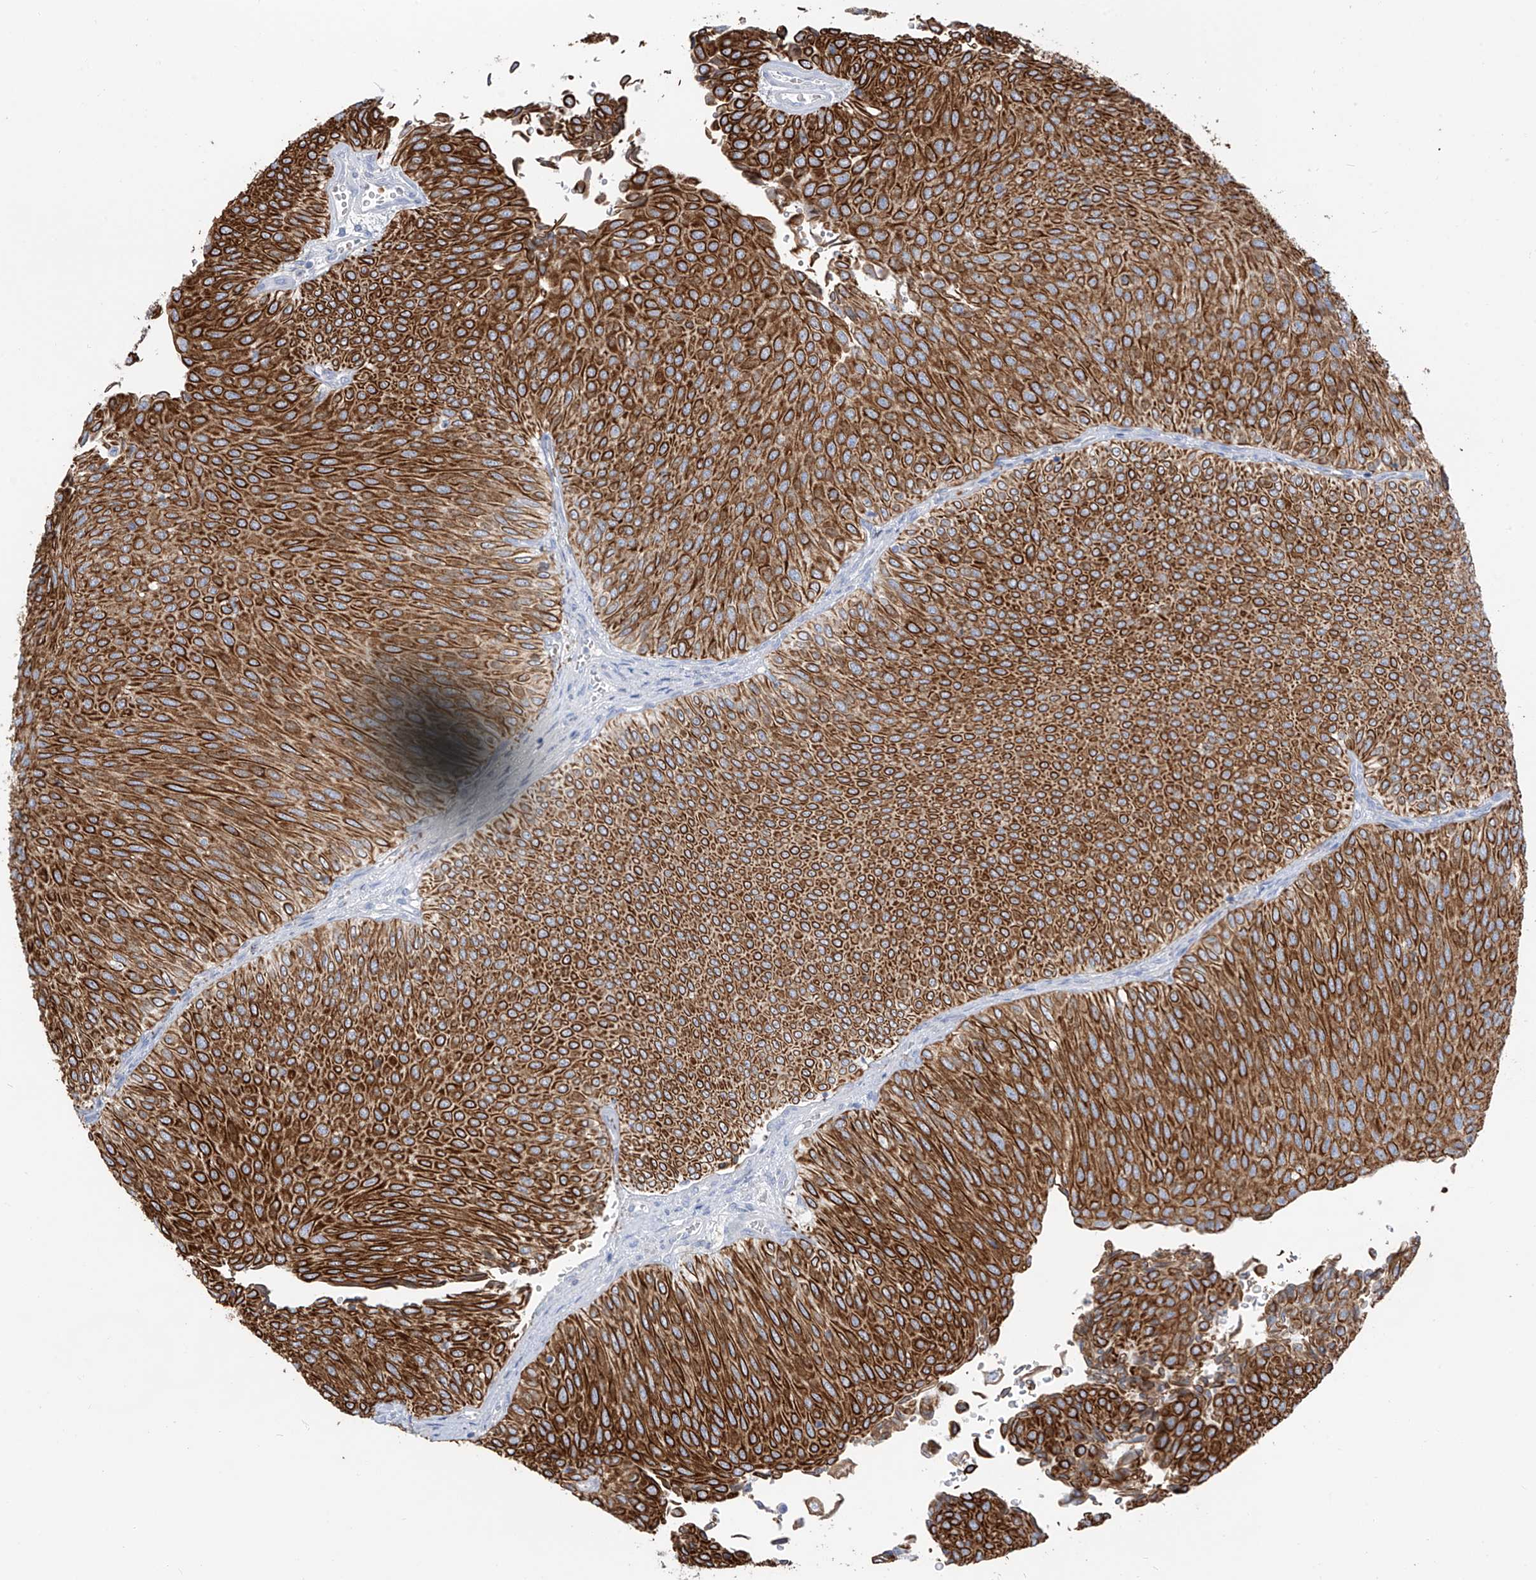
{"staining": {"intensity": "strong", "quantity": ">75%", "location": "cytoplasmic/membranous"}, "tissue": "urothelial cancer", "cell_type": "Tumor cells", "image_type": "cancer", "snomed": [{"axis": "morphology", "description": "Urothelial carcinoma, Low grade"}, {"axis": "topography", "description": "Urinary bladder"}], "caption": "Urothelial cancer was stained to show a protein in brown. There is high levels of strong cytoplasmic/membranous staining in approximately >75% of tumor cells.", "gene": "PAFAH1B3", "patient": {"sex": "male", "age": 78}}